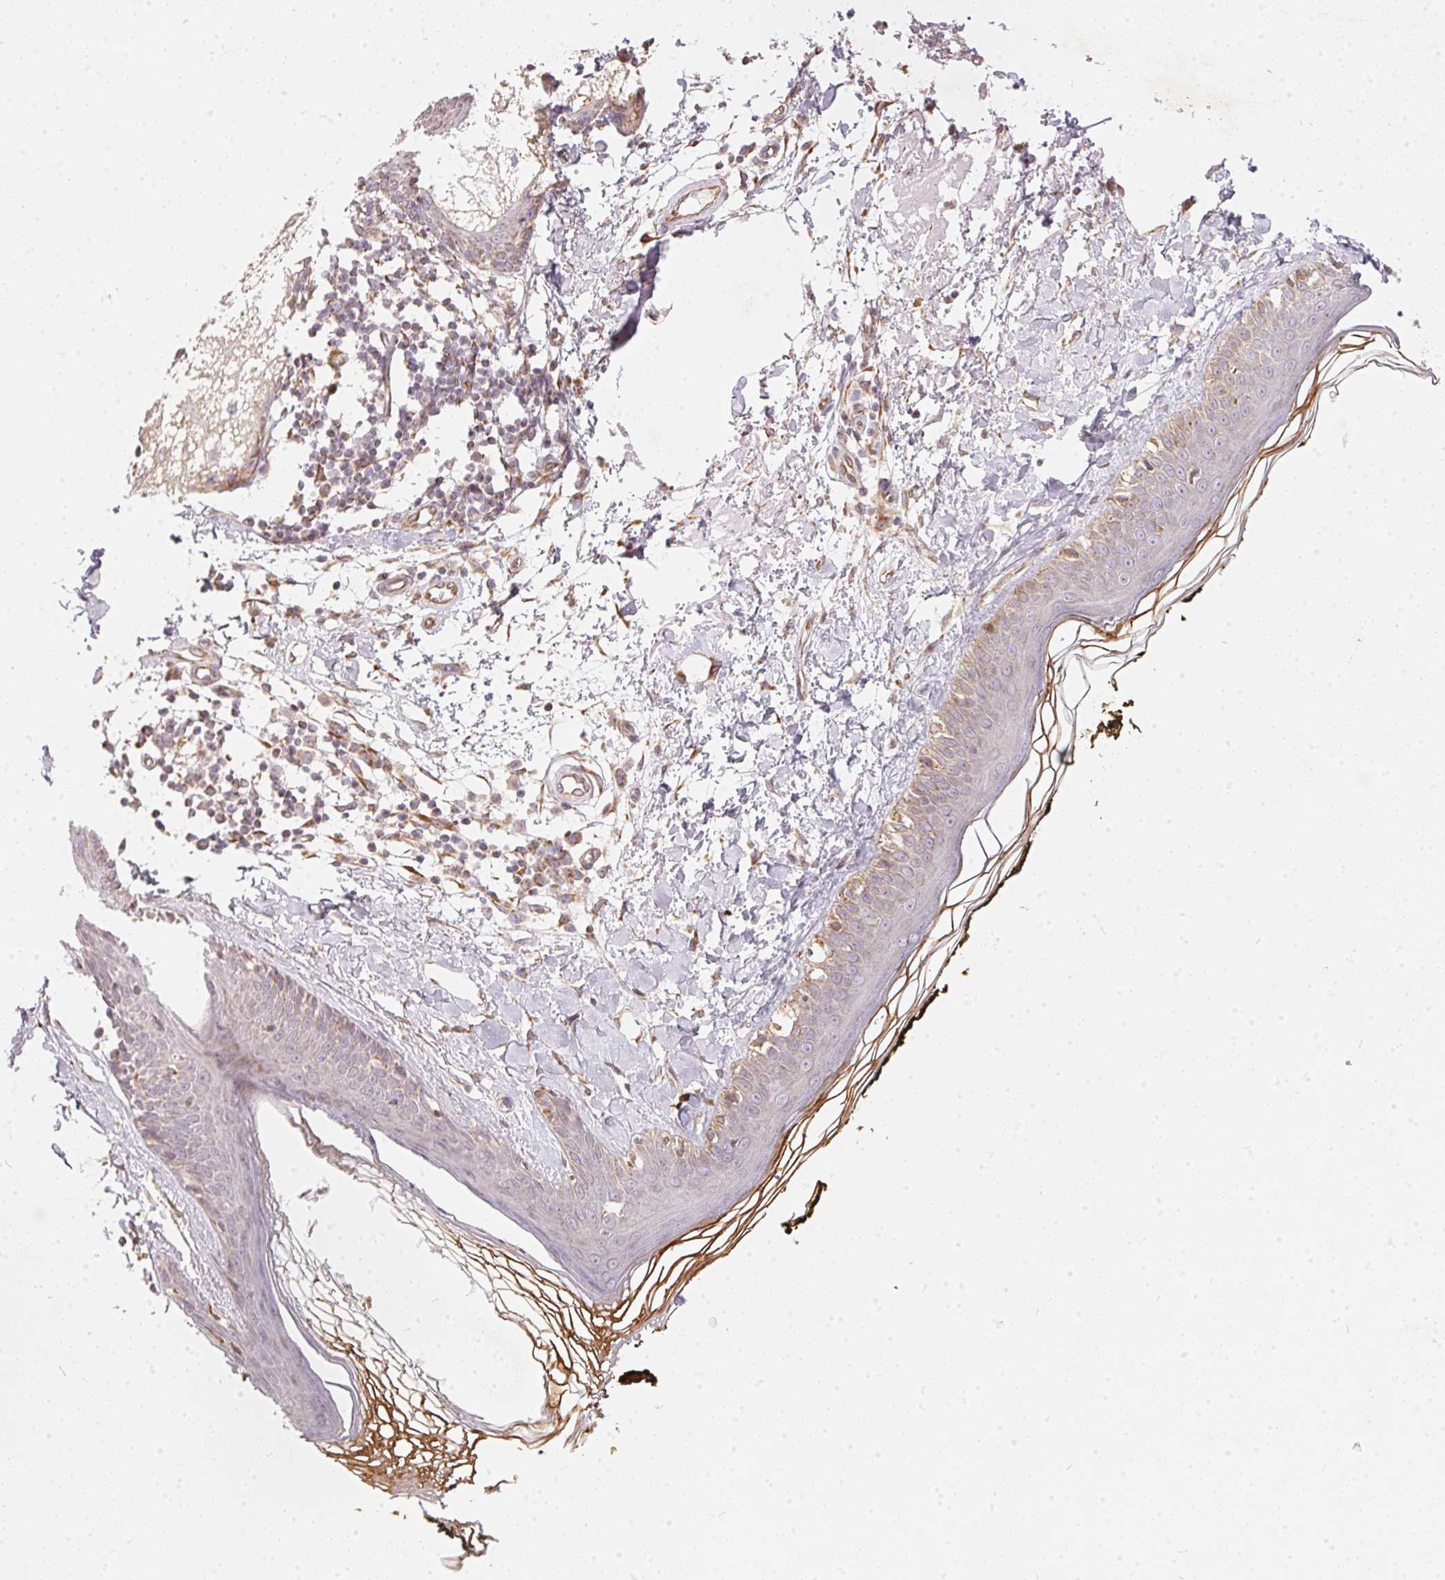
{"staining": {"intensity": "moderate", "quantity": "<25%", "location": "cytoplasmic/membranous"}, "tissue": "skin", "cell_type": "Fibroblasts", "image_type": "normal", "snomed": [{"axis": "morphology", "description": "Normal tissue, NOS"}, {"axis": "topography", "description": "Skin"}], "caption": "Protein expression analysis of normal skin shows moderate cytoplasmic/membranous expression in about <25% of fibroblasts. Nuclei are stained in blue.", "gene": "VWA5B2", "patient": {"sex": "male", "age": 76}}